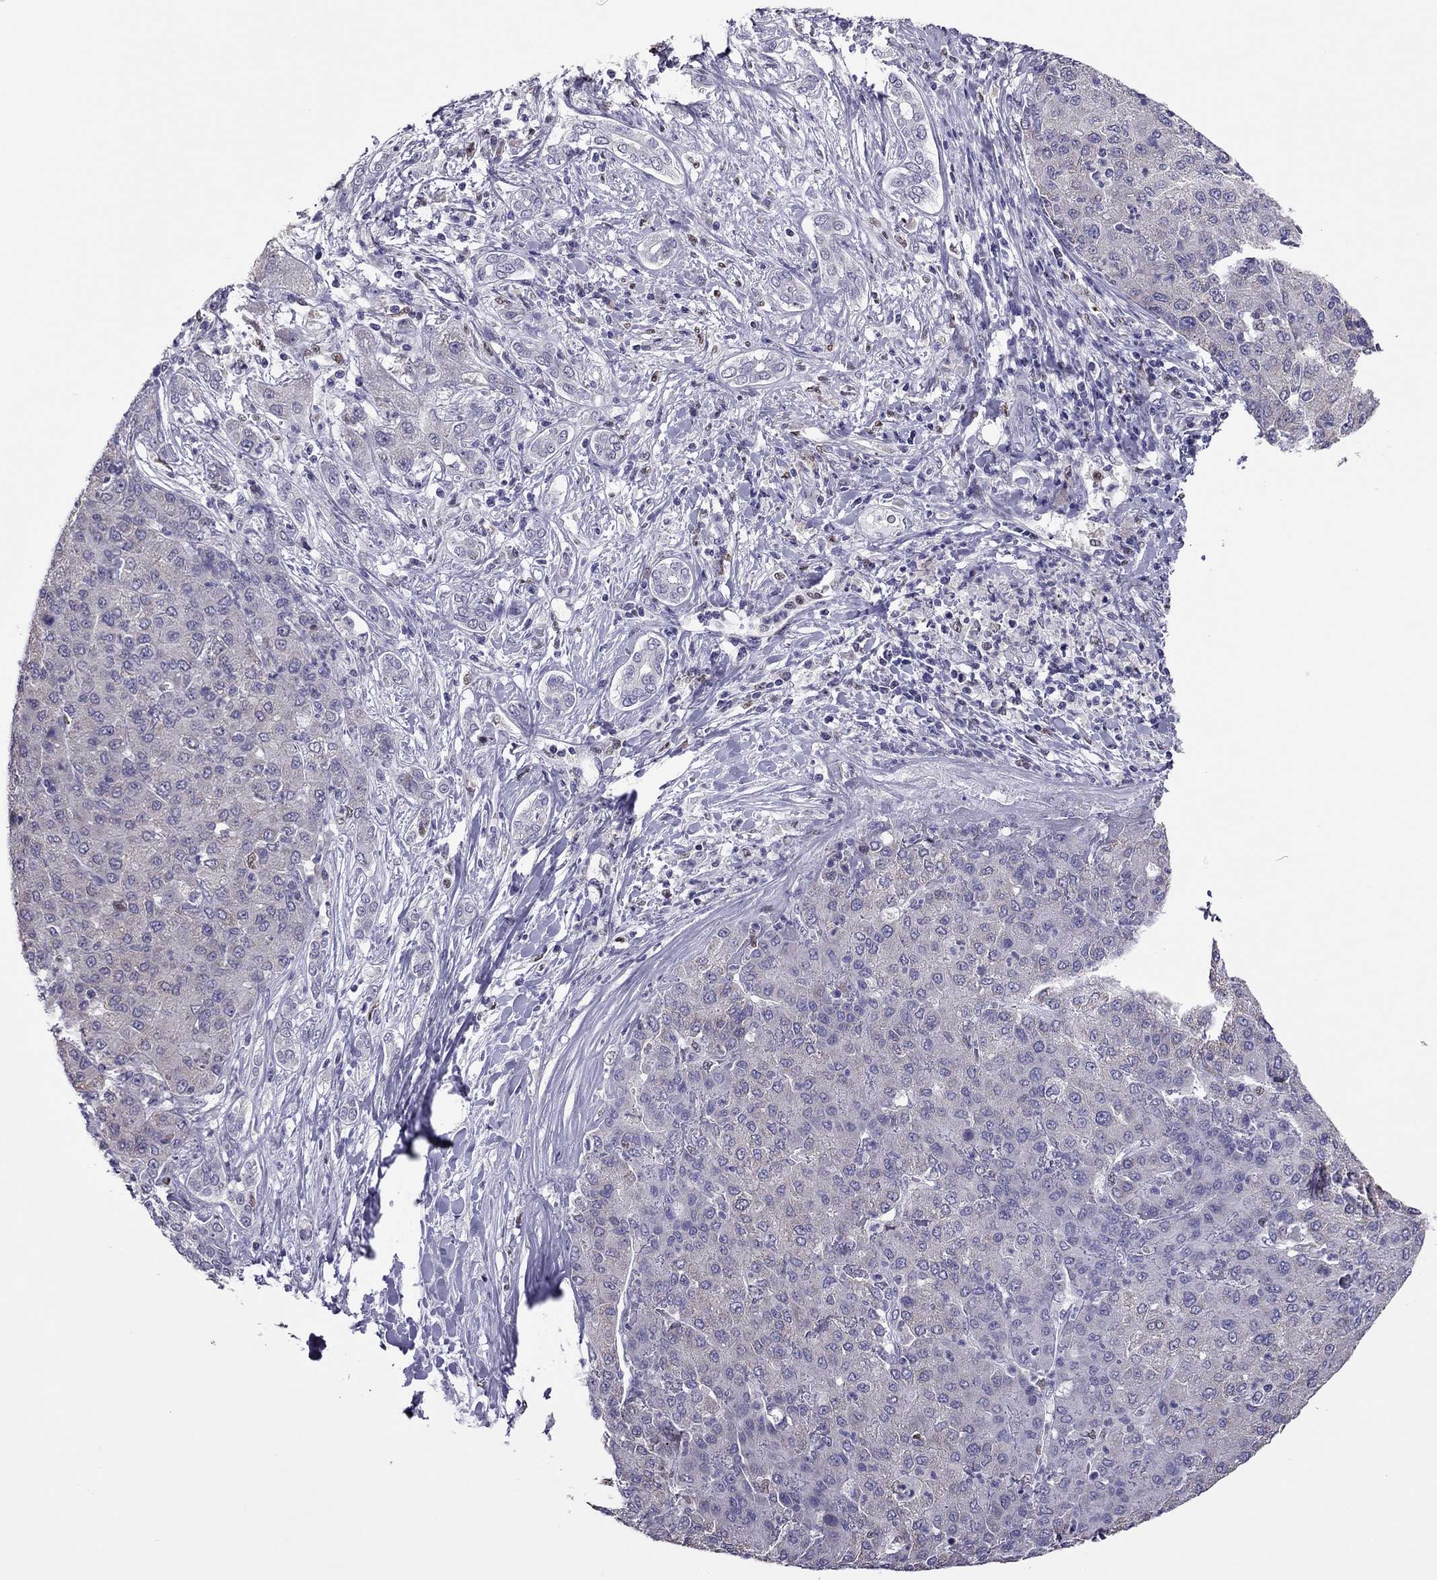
{"staining": {"intensity": "negative", "quantity": "none", "location": "none"}, "tissue": "liver cancer", "cell_type": "Tumor cells", "image_type": "cancer", "snomed": [{"axis": "morphology", "description": "Carcinoma, Hepatocellular, NOS"}, {"axis": "topography", "description": "Liver"}], "caption": "Liver cancer (hepatocellular carcinoma) was stained to show a protein in brown. There is no significant staining in tumor cells.", "gene": "SPINT3", "patient": {"sex": "male", "age": 65}}